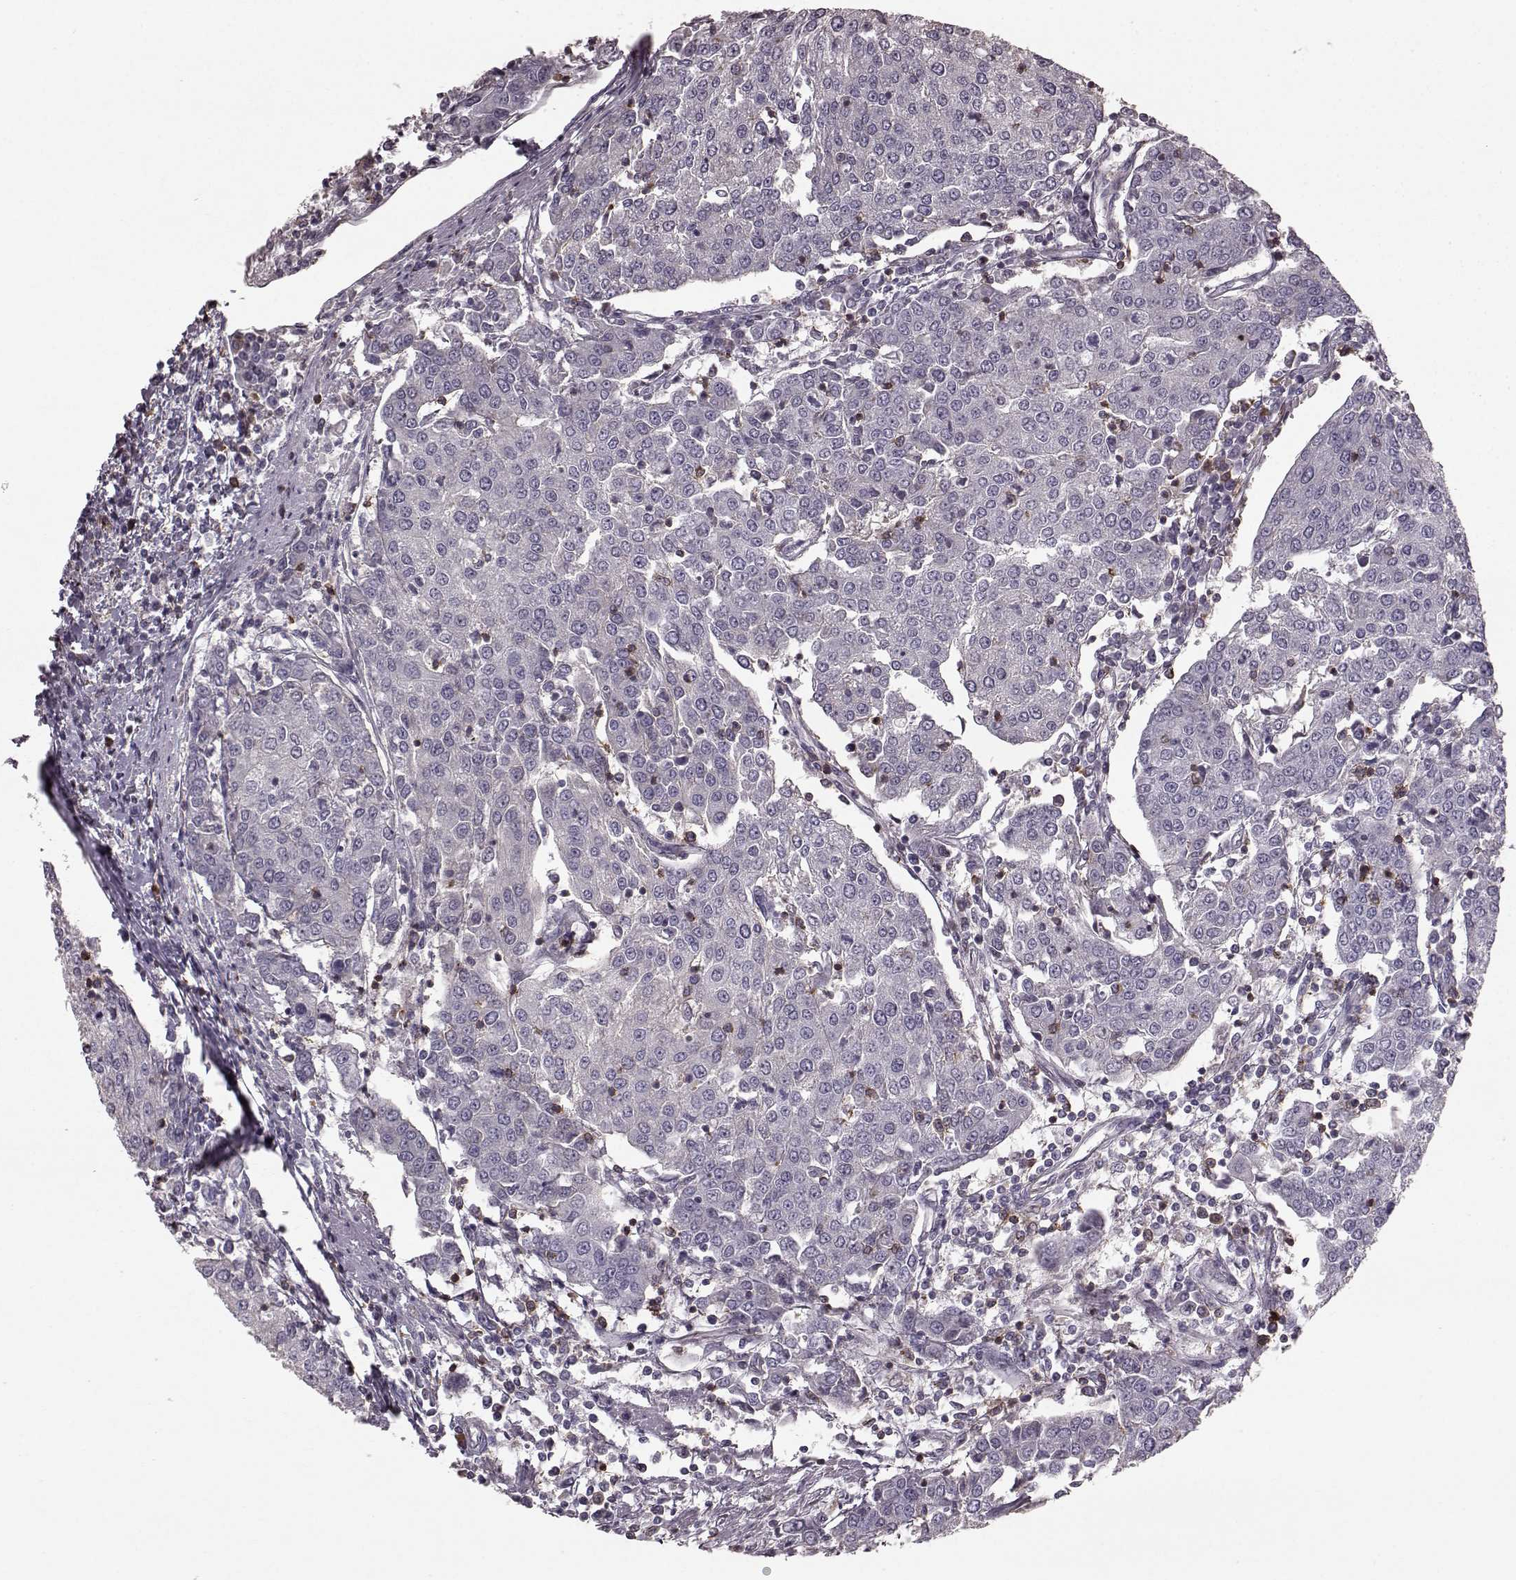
{"staining": {"intensity": "negative", "quantity": "none", "location": "none"}, "tissue": "urothelial cancer", "cell_type": "Tumor cells", "image_type": "cancer", "snomed": [{"axis": "morphology", "description": "Urothelial carcinoma, High grade"}, {"axis": "topography", "description": "Urinary bladder"}], "caption": "This is an immunohistochemistry (IHC) micrograph of human urothelial cancer. There is no staining in tumor cells.", "gene": "PDCD1", "patient": {"sex": "female", "age": 85}}